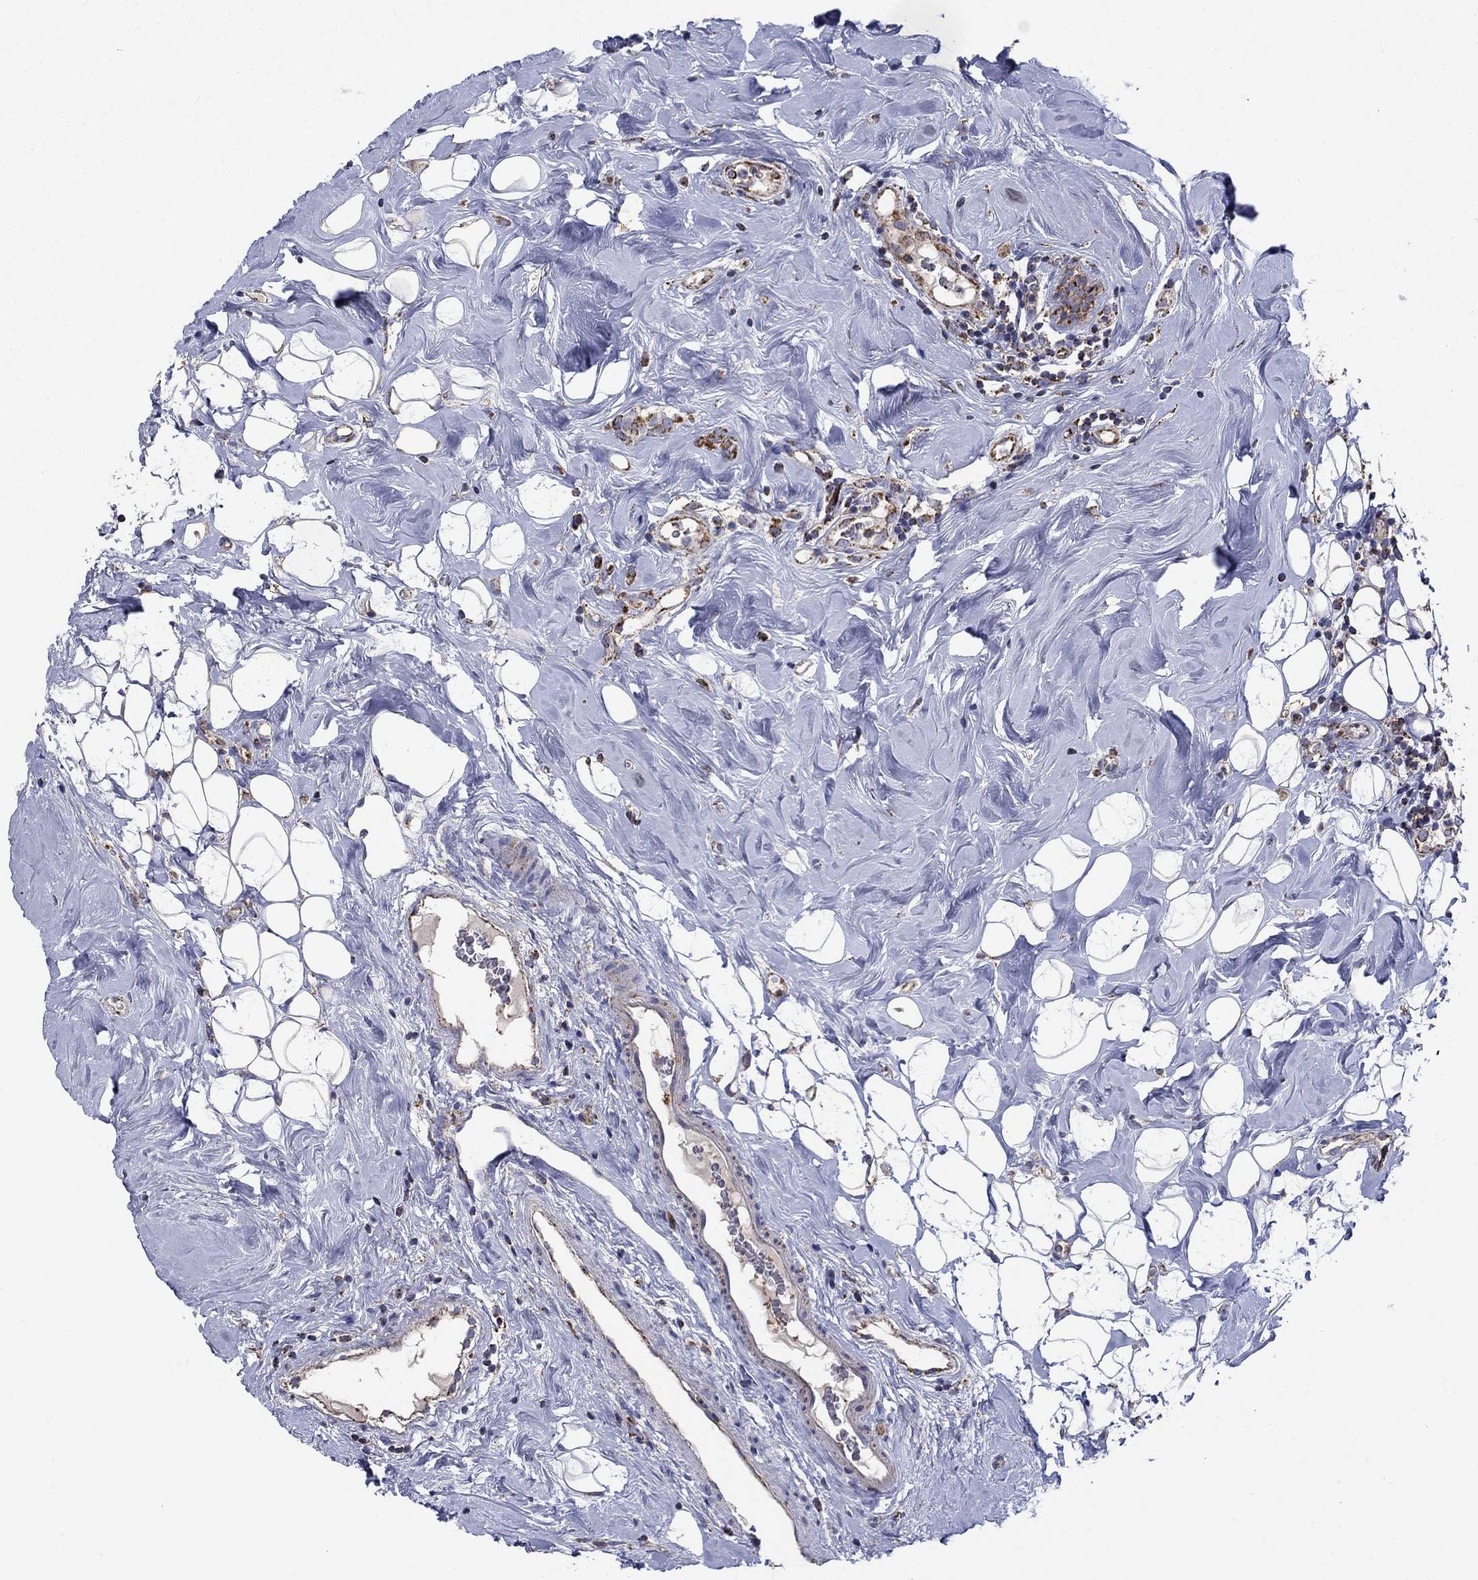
{"staining": {"intensity": "strong", "quantity": "25%-75%", "location": "cytoplasmic/membranous"}, "tissue": "breast cancer", "cell_type": "Tumor cells", "image_type": "cancer", "snomed": [{"axis": "morphology", "description": "Lobular carcinoma"}, {"axis": "topography", "description": "Breast"}], "caption": "High-power microscopy captured an immunohistochemistry (IHC) micrograph of breast lobular carcinoma, revealing strong cytoplasmic/membranous staining in approximately 25%-75% of tumor cells. Nuclei are stained in blue.", "gene": "HPS5", "patient": {"sex": "female", "age": 49}}